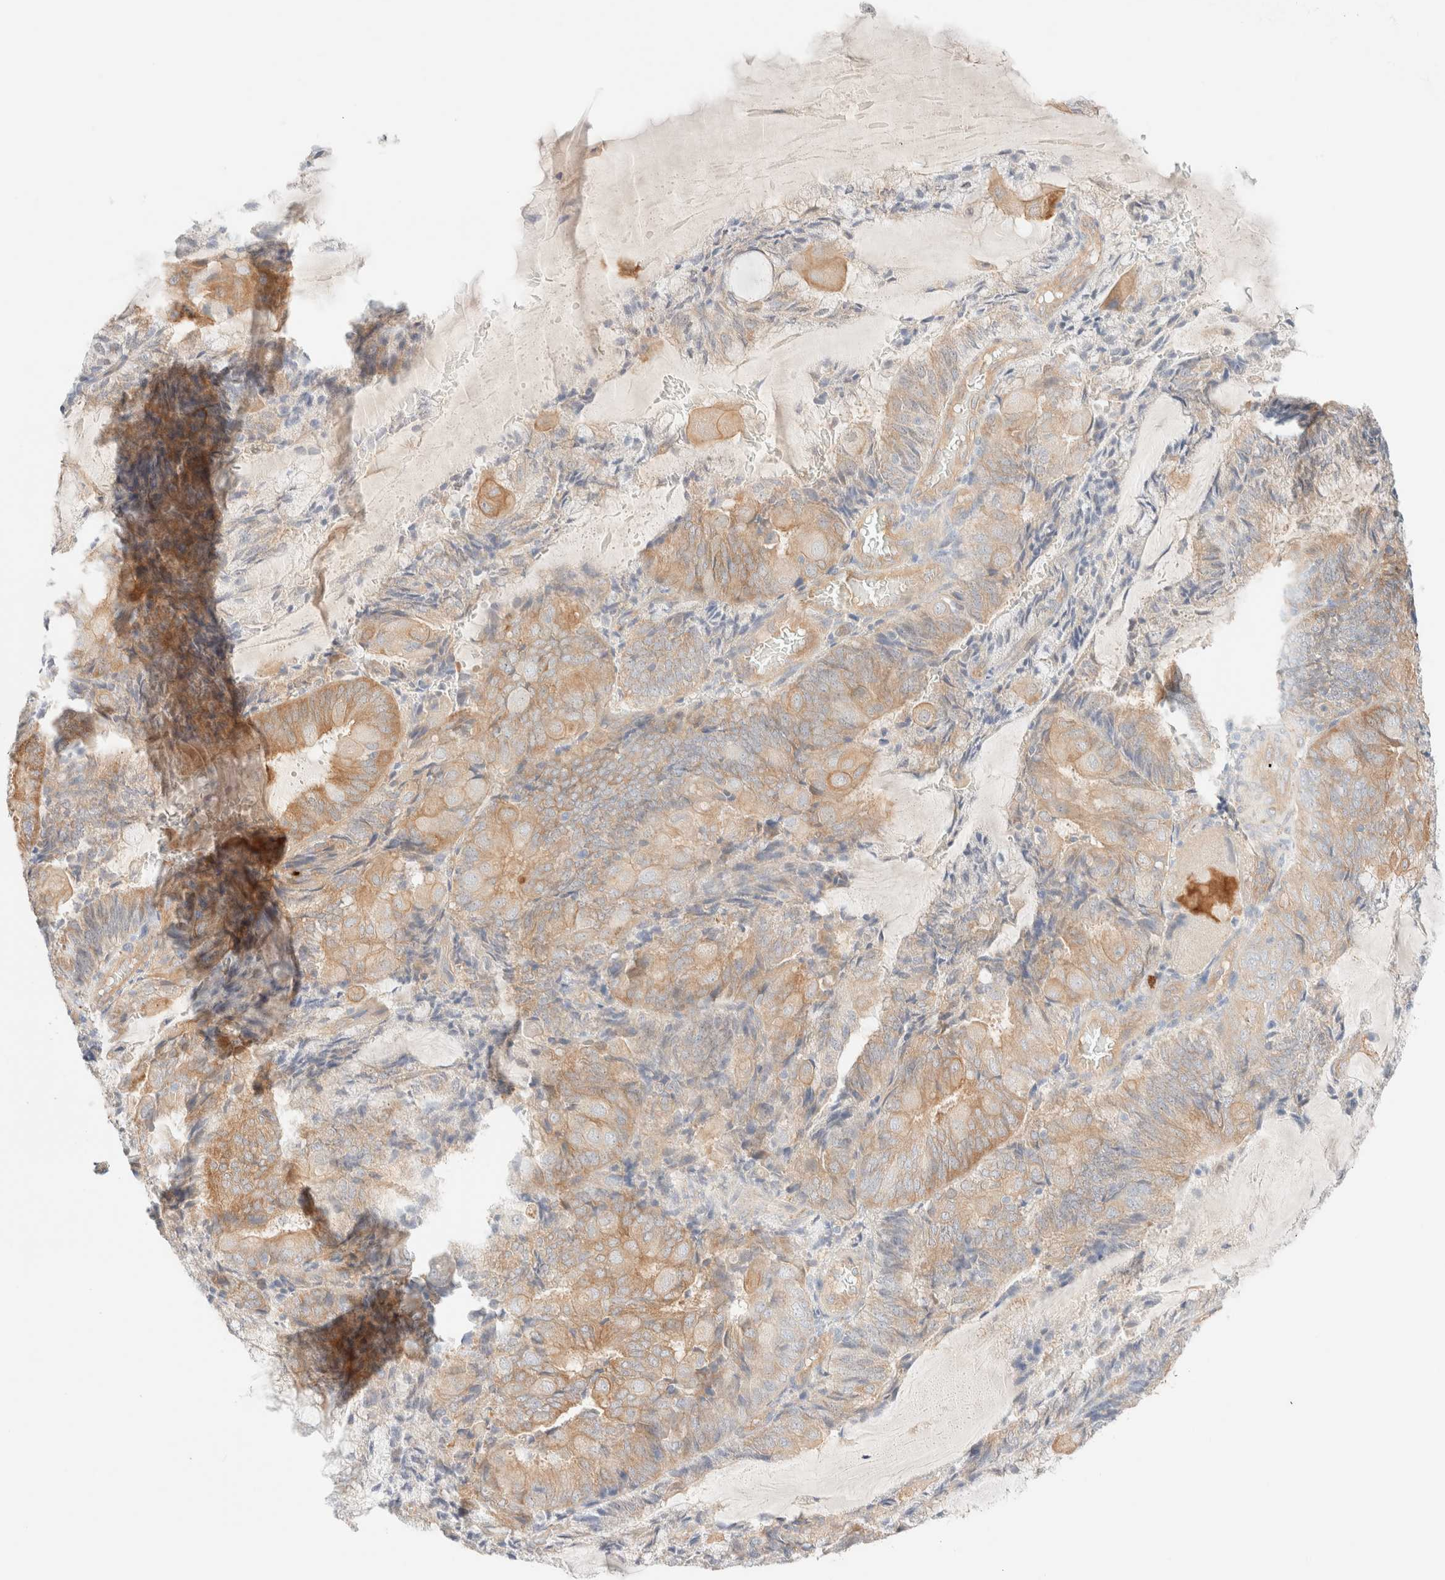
{"staining": {"intensity": "weak", "quantity": ">75%", "location": "cytoplasmic/membranous"}, "tissue": "endometrial cancer", "cell_type": "Tumor cells", "image_type": "cancer", "snomed": [{"axis": "morphology", "description": "Adenocarcinoma, NOS"}, {"axis": "topography", "description": "Endometrium"}], "caption": "A brown stain highlights weak cytoplasmic/membranous staining of a protein in adenocarcinoma (endometrial) tumor cells.", "gene": "NIBAN2", "patient": {"sex": "female", "age": 81}}